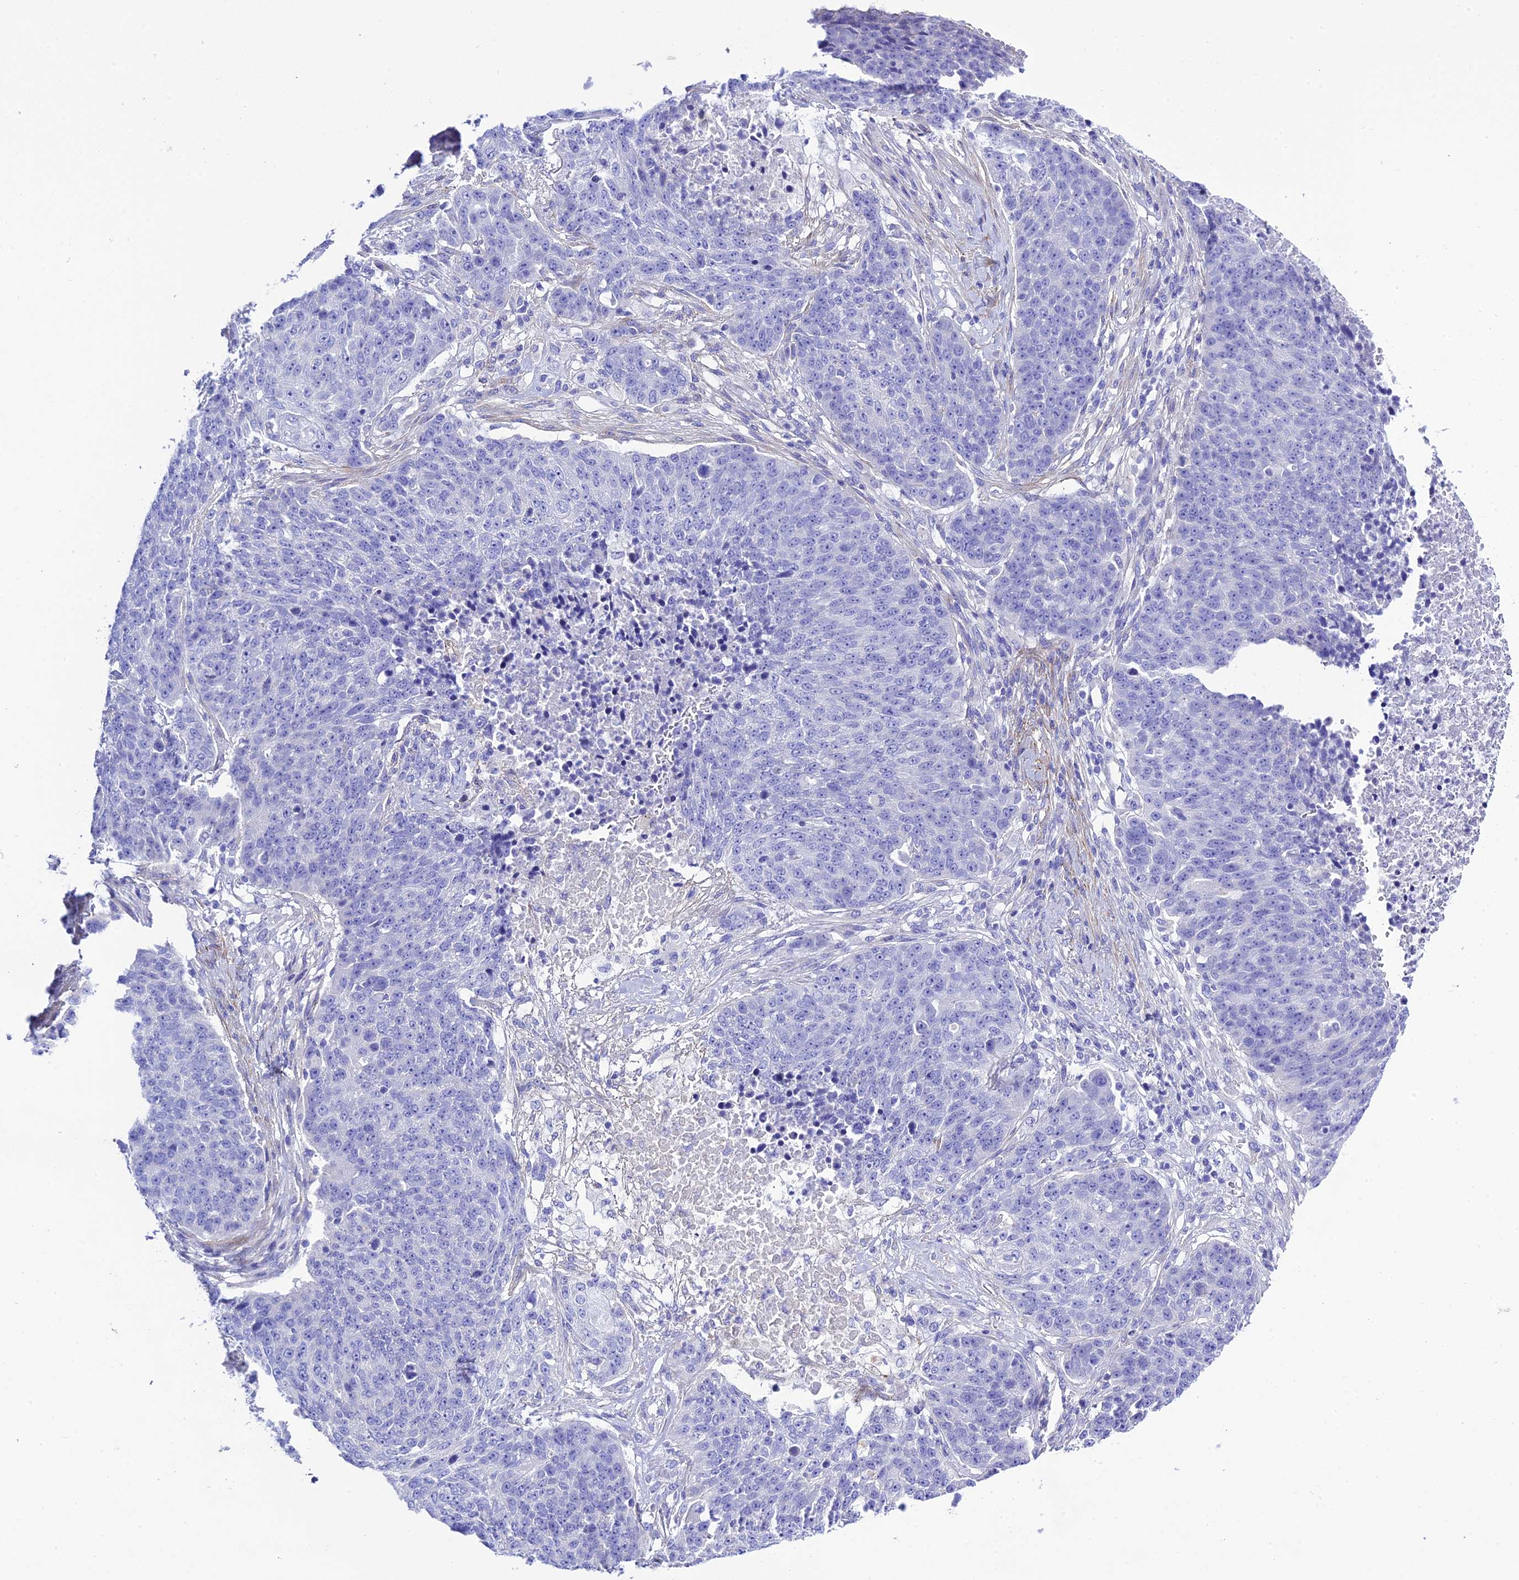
{"staining": {"intensity": "negative", "quantity": "none", "location": "none"}, "tissue": "lung cancer", "cell_type": "Tumor cells", "image_type": "cancer", "snomed": [{"axis": "morphology", "description": "Normal tissue, NOS"}, {"axis": "morphology", "description": "Squamous cell carcinoma, NOS"}, {"axis": "topography", "description": "Lymph node"}, {"axis": "topography", "description": "Lung"}], "caption": "This is an immunohistochemistry image of lung squamous cell carcinoma. There is no expression in tumor cells.", "gene": "FRA10AC1", "patient": {"sex": "male", "age": 66}}